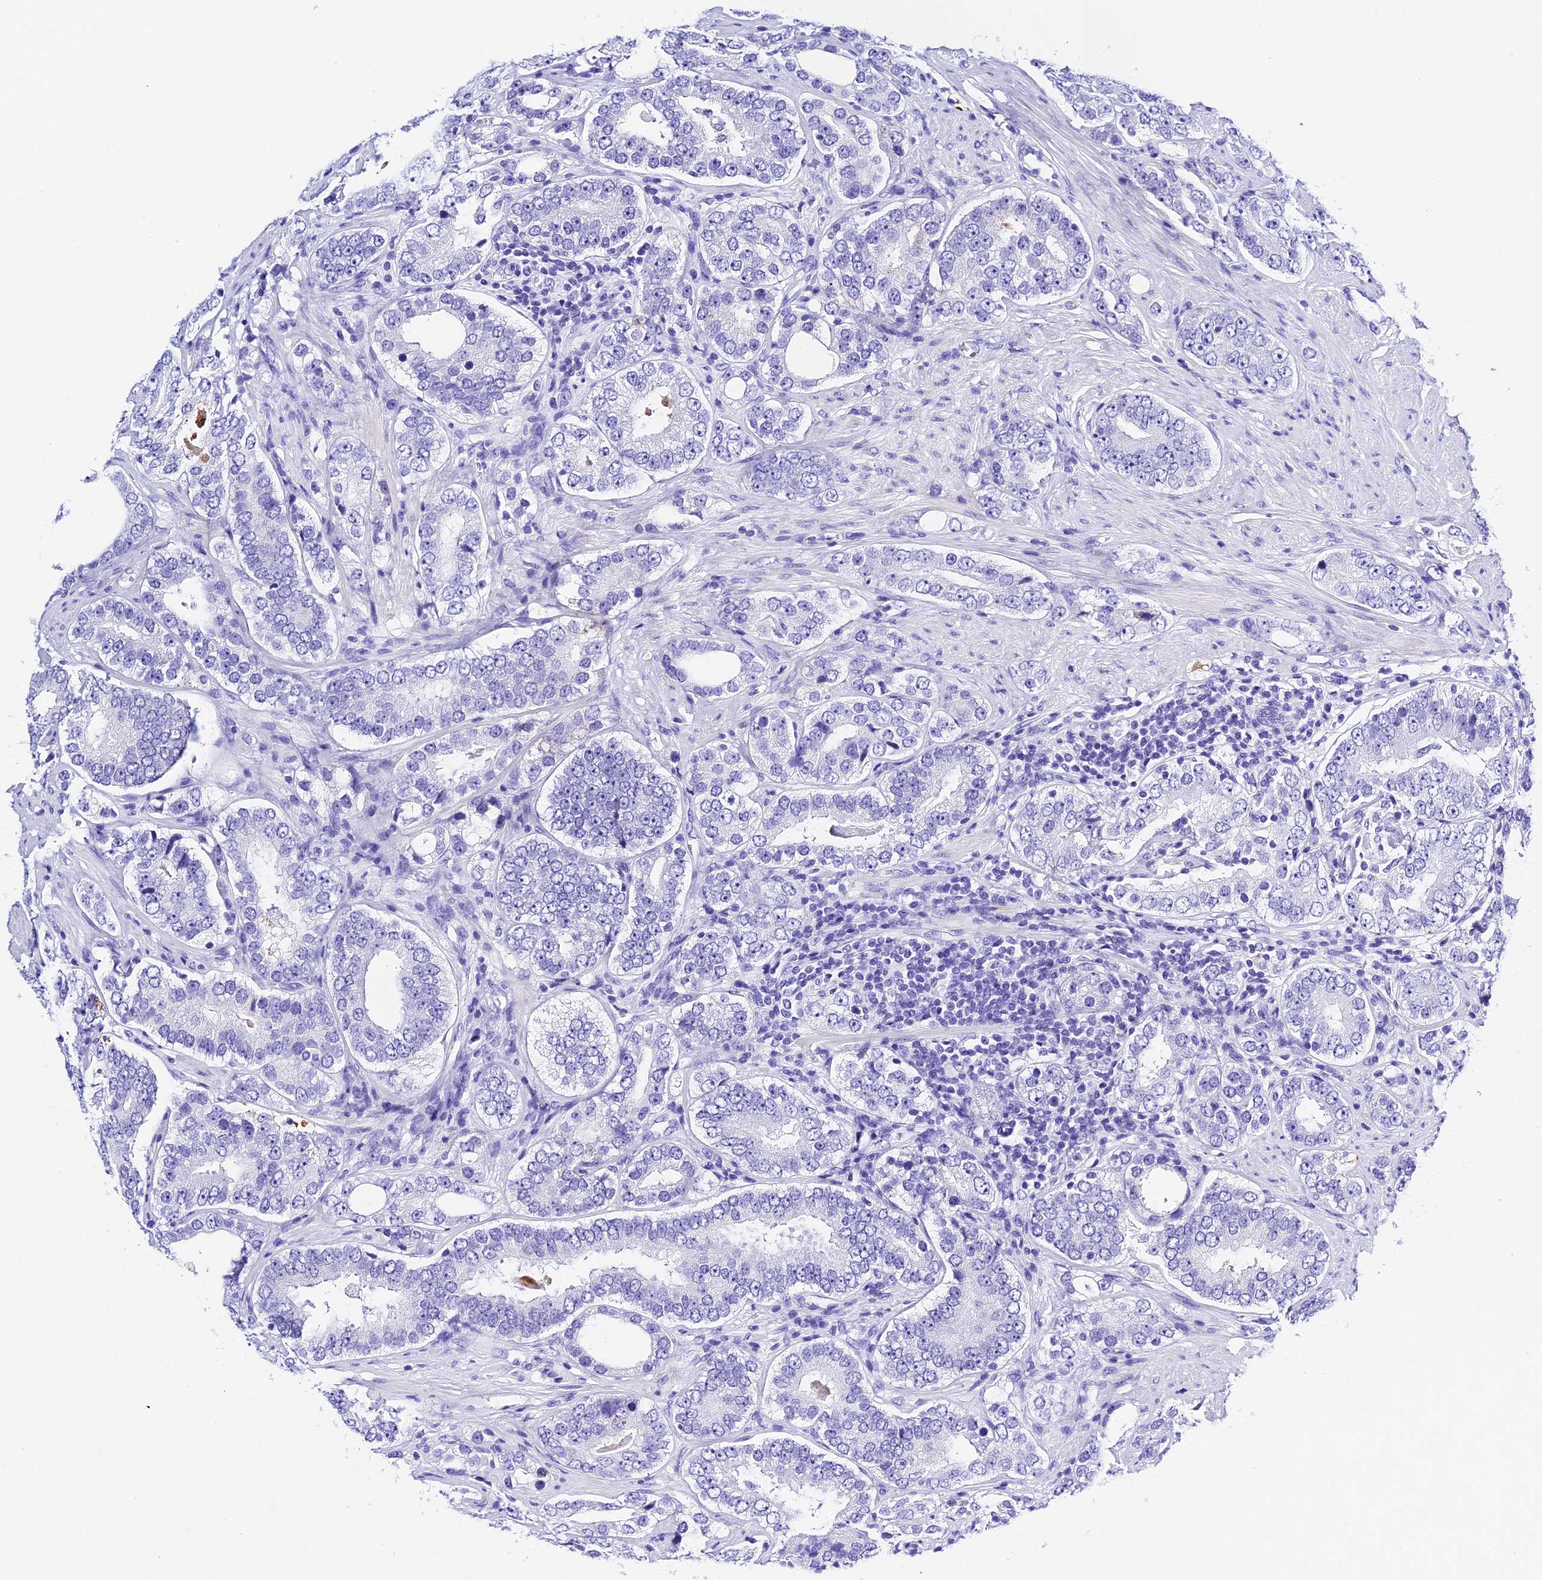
{"staining": {"intensity": "negative", "quantity": "none", "location": "none"}, "tissue": "prostate cancer", "cell_type": "Tumor cells", "image_type": "cancer", "snomed": [{"axis": "morphology", "description": "Adenocarcinoma, High grade"}, {"axis": "topography", "description": "Prostate"}], "caption": "Tumor cells are negative for brown protein staining in prostate cancer.", "gene": "PSG11", "patient": {"sex": "male", "age": 56}}